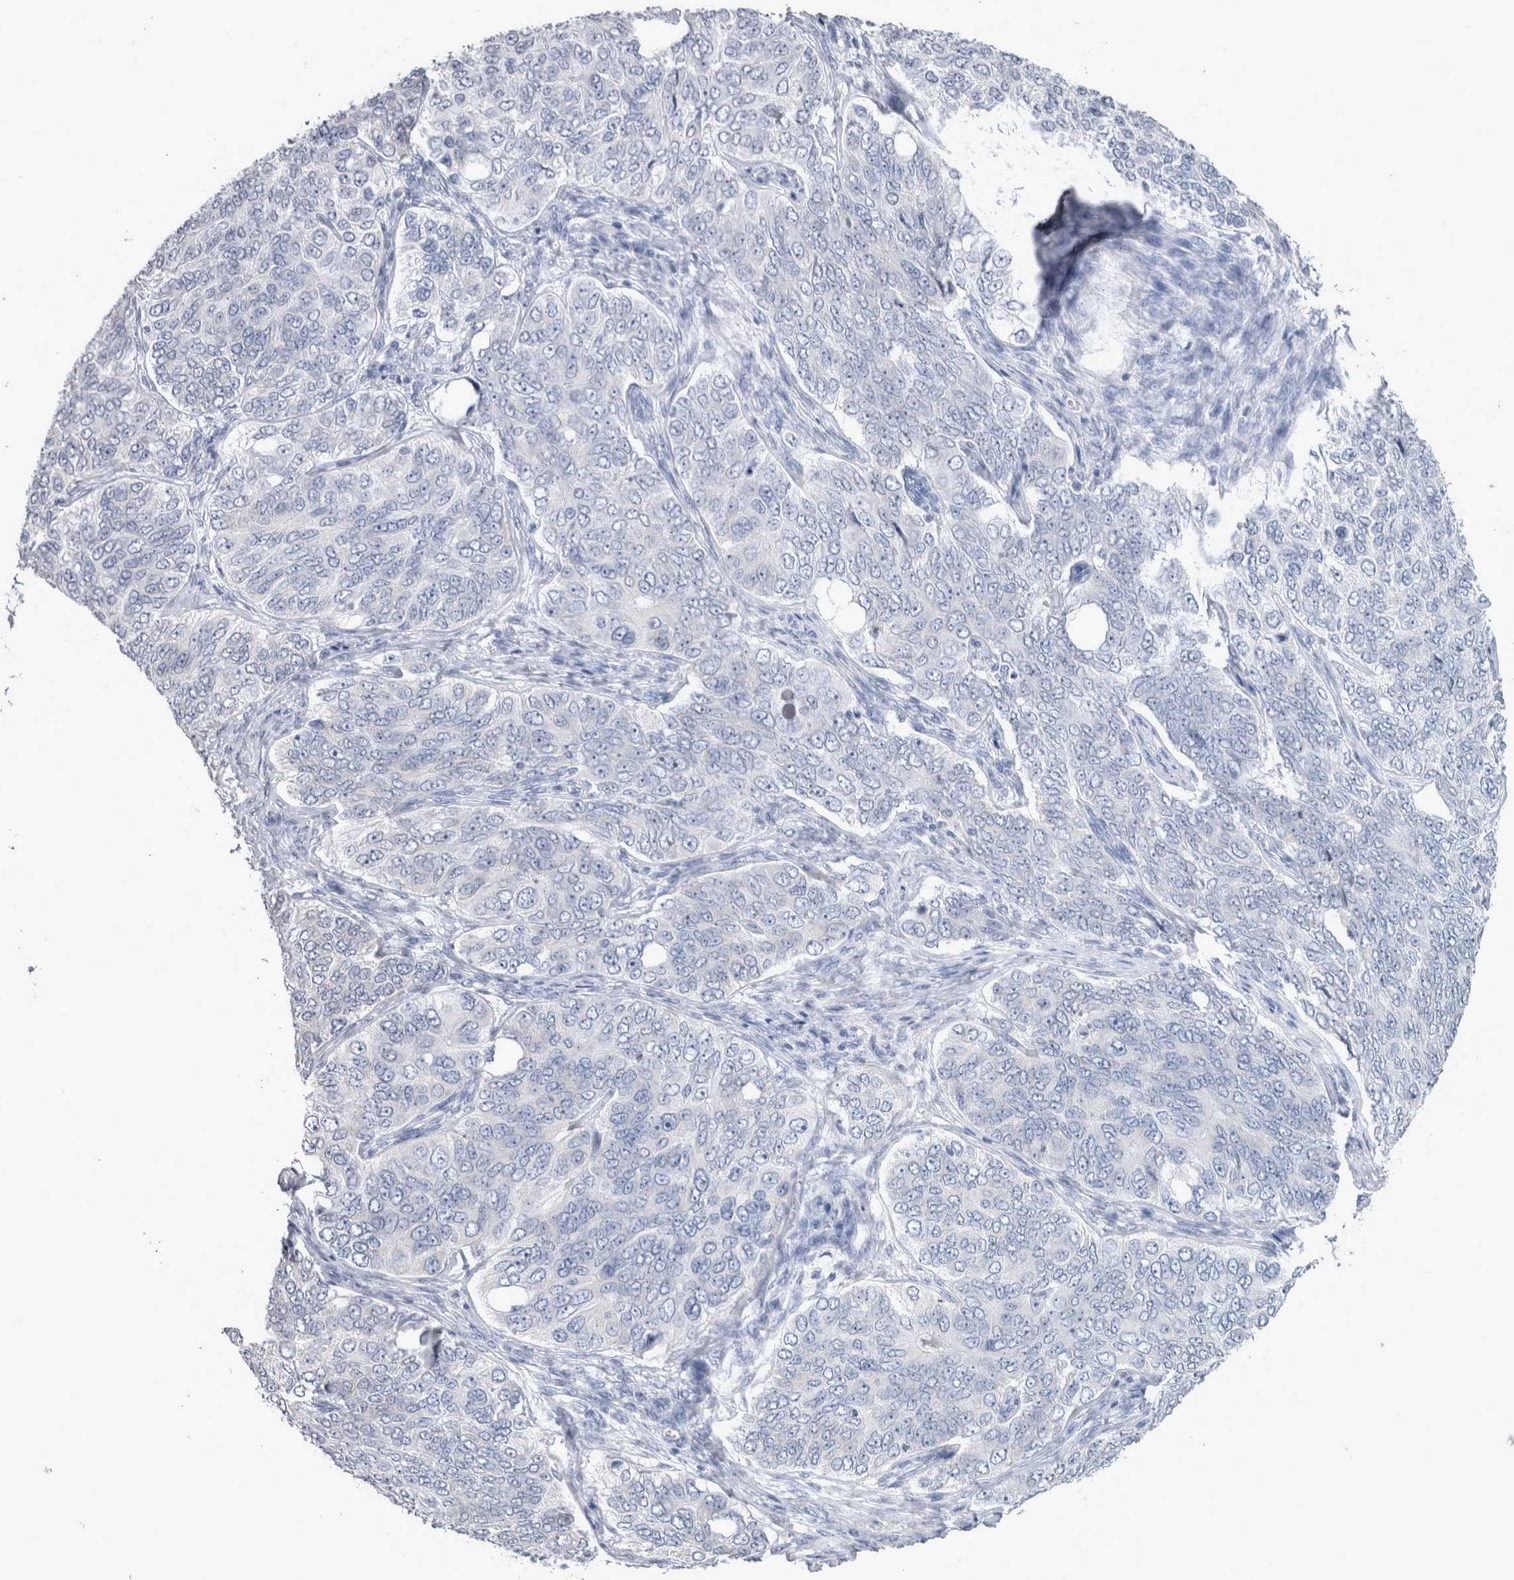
{"staining": {"intensity": "negative", "quantity": "none", "location": "none"}, "tissue": "ovarian cancer", "cell_type": "Tumor cells", "image_type": "cancer", "snomed": [{"axis": "morphology", "description": "Carcinoma, endometroid"}, {"axis": "topography", "description": "Ovary"}], "caption": "The image displays no significant positivity in tumor cells of ovarian cancer (endometroid carcinoma). (DAB (3,3'-diaminobenzidine) immunohistochemistry, high magnification).", "gene": "MSMB", "patient": {"sex": "female", "age": 51}}